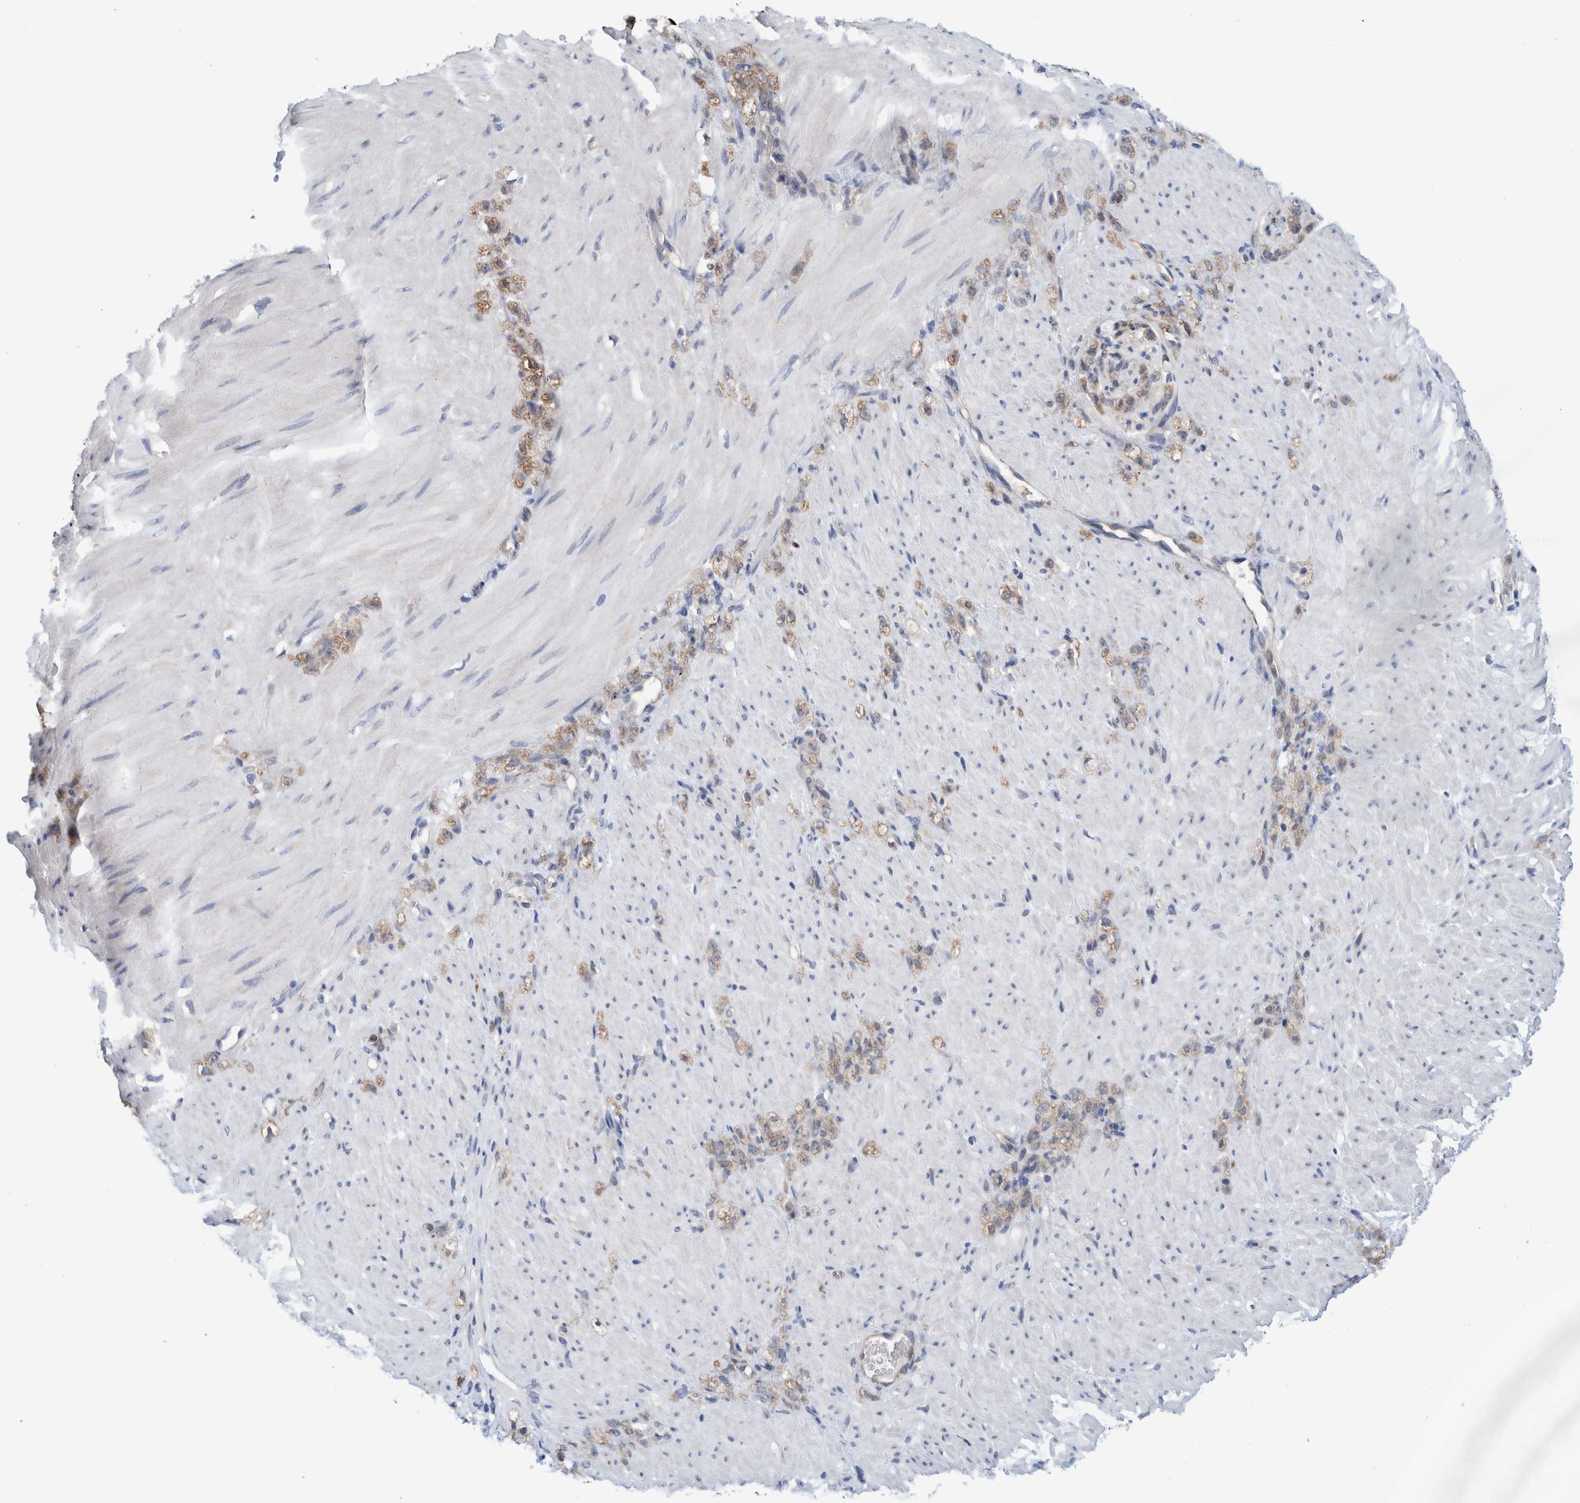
{"staining": {"intensity": "weak", "quantity": ">75%", "location": "cytoplasmic/membranous"}, "tissue": "stomach cancer", "cell_type": "Tumor cells", "image_type": "cancer", "snomed": [{"axis": "morphology", "description": "Normal tissue, NOS"}, {"axis": "morphology", "description": "Adenocarcinoma, NOS"}, {"axis": "topography", "description": "Stomach"}], "caption": "Stomach cancer (adenocarcinoma) stained with a brown dye demonstrates weak cytoplasmic/membranous positive expression in about >75% of tumor cells.", "gene": "PFAS", "patient": {"sex": "male", "age": 82}}